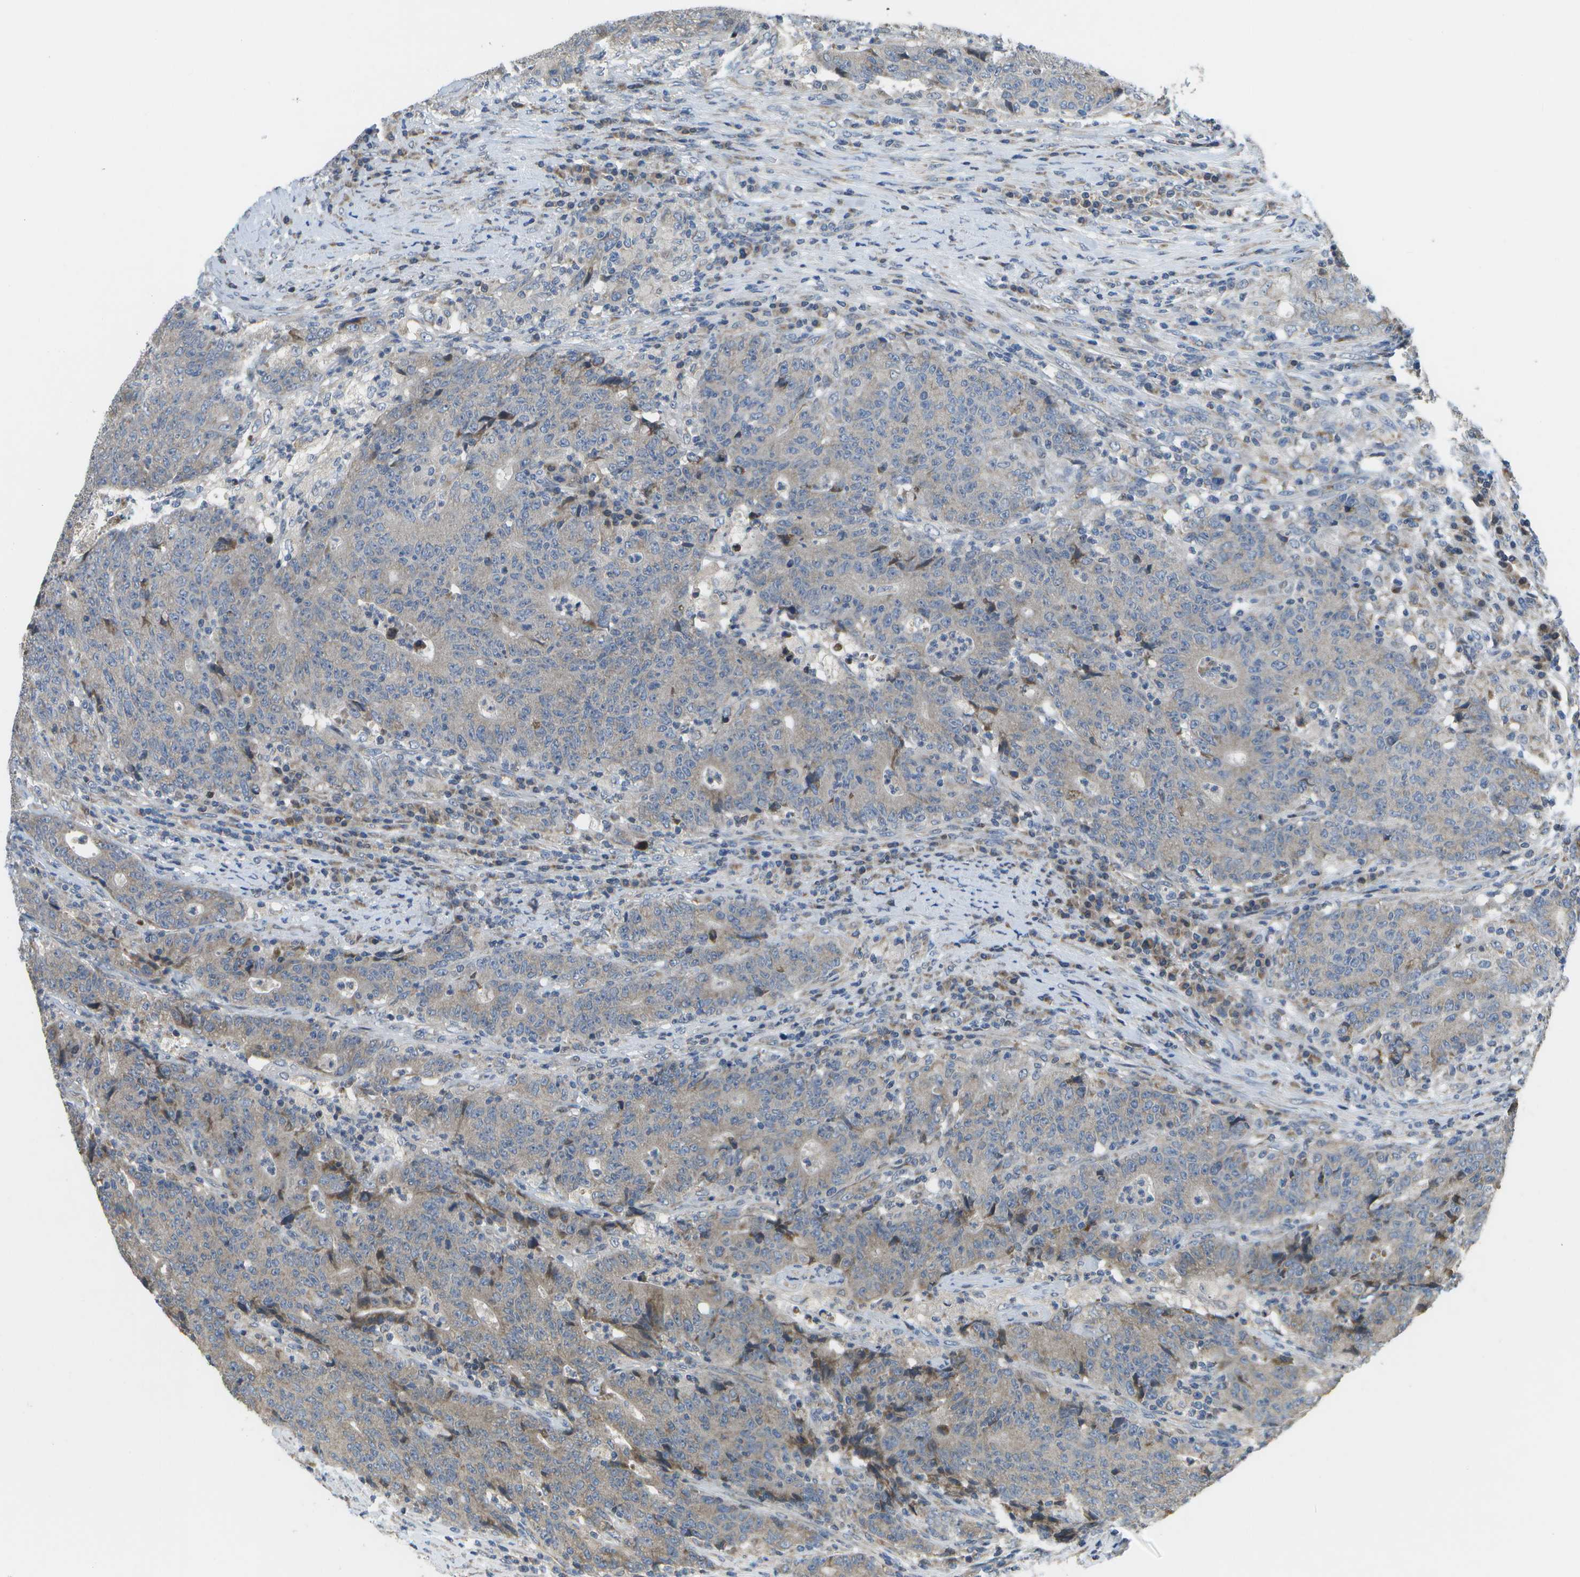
{"staining": {"intensity": "weak", "quantity": ">75%", "location": "cytoplasmic/membranous"}, "tissue": "colorectal cancer", "cell_type": "Tumor cells", "image_type": "cancer", "snomed": [{"axis": "morphology", "description": "Normal tissue, NOS"}, {"axis": "morphology", "description": "Adenocarcinoma, NOS"}, {"axis": "topography", "description": "Colon"}], "caption": "IHC image of neoplastic tissue: human colorectal cancer stained using IHC shows low levels of weak protein expression localized specifically in the cytoplasmic/membranous of tumor cells, appearing as a cytoplasmic/membranous brown color.", "gene": "HADHA", "patient": {"sex": "female", "age": 75}}